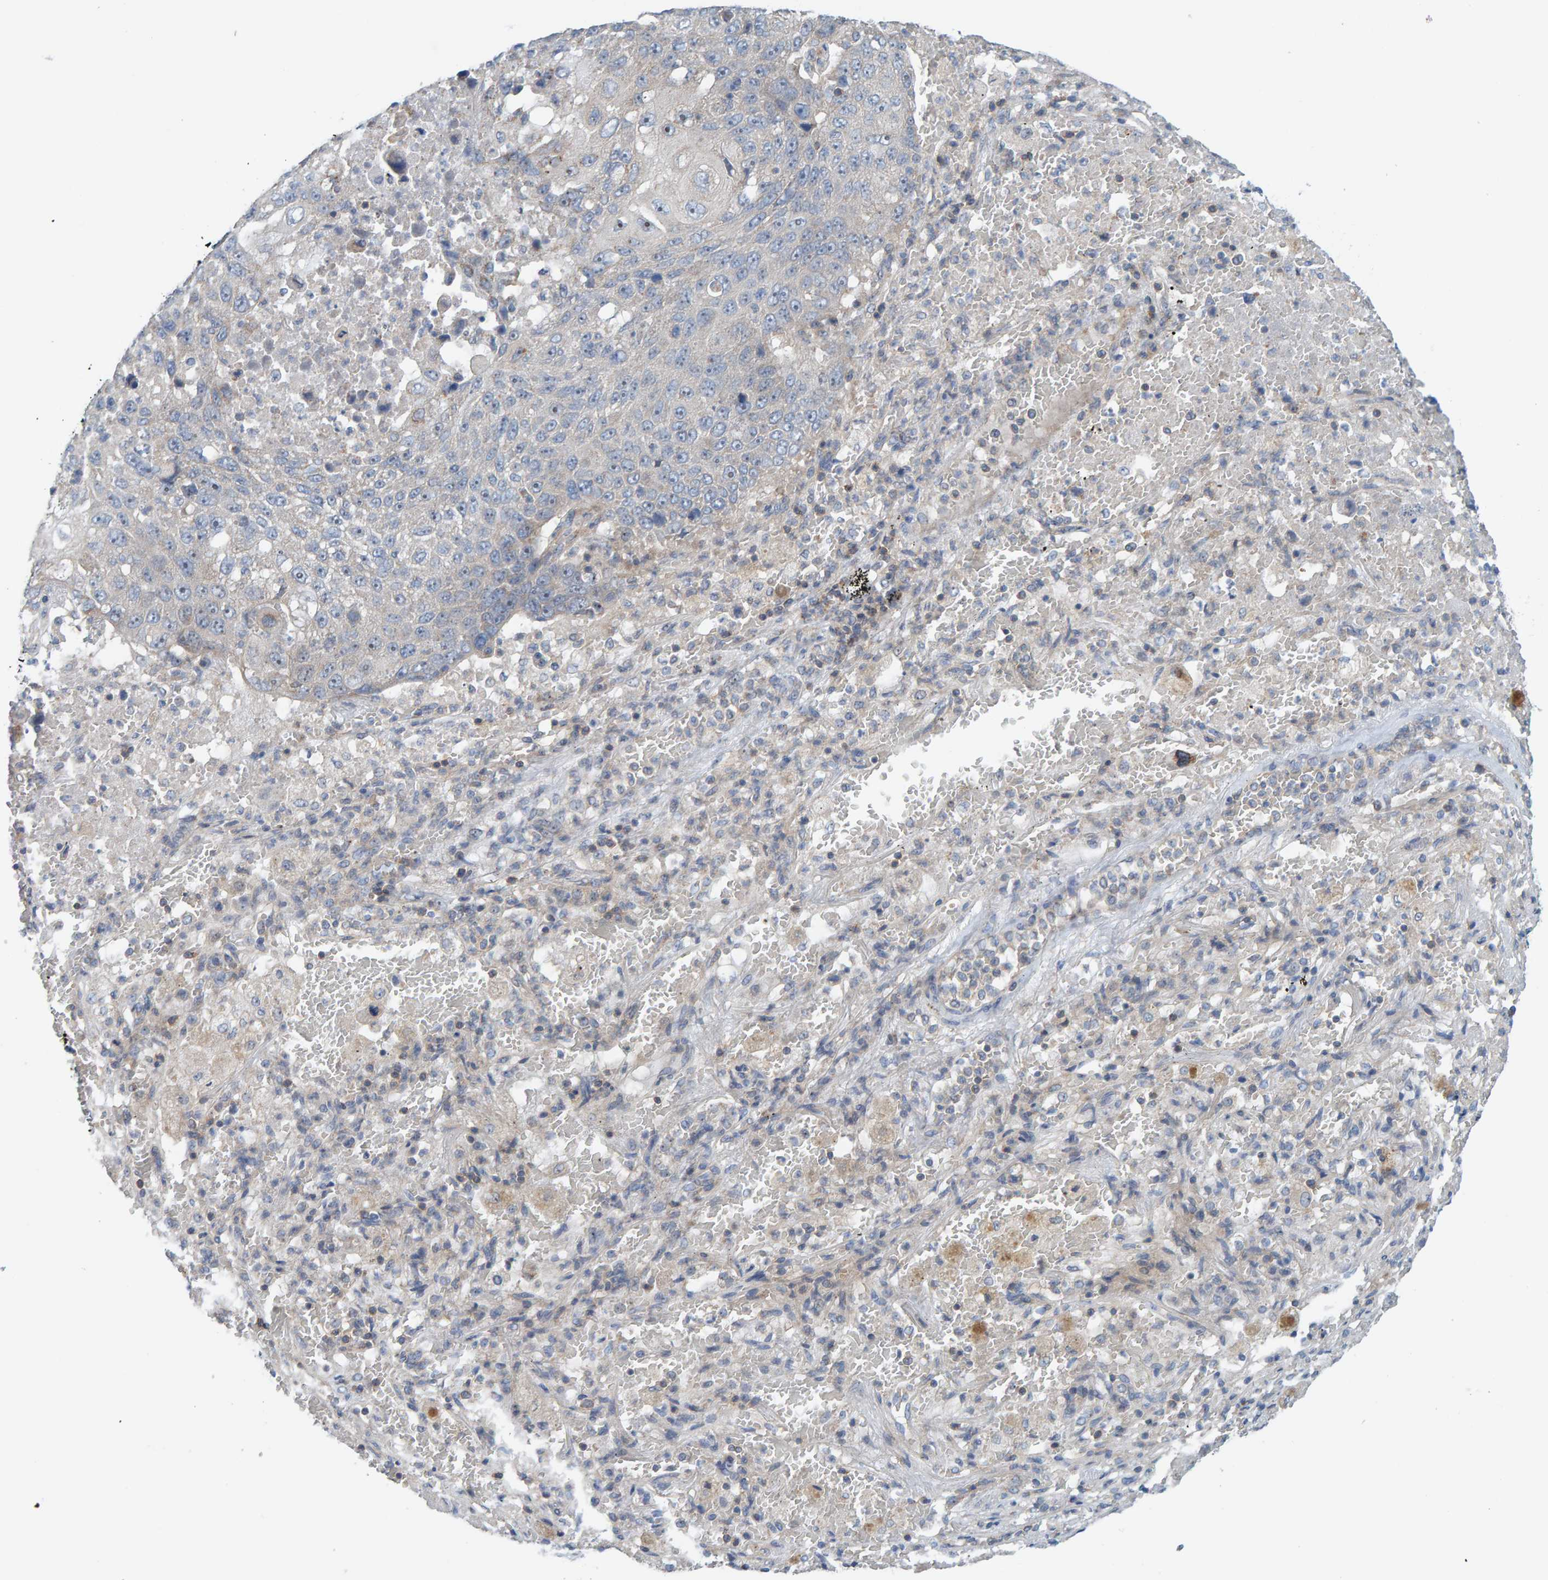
{"staining": {"intensity": "negative", "quantity": "none", "location": "none"}, "tissue": "lung cancer", "cell_type": "Tumor cells", "image_type": "cancer", "snomed": [{"axis": "morphology", "description": "Squamous cell carcinoma, NOS"}, {"axis": "topography", "description": "Lung"}], "caption": "This micrograph is of lung cancer (squamous cell carcinoma) stained with immunohistochemistry to label a protein in brown with the nuclei are counter-stained blue. There is no expression in tumor cells.", "gene": "CCM2", "patient": {"sex": "male", "age": 61}}